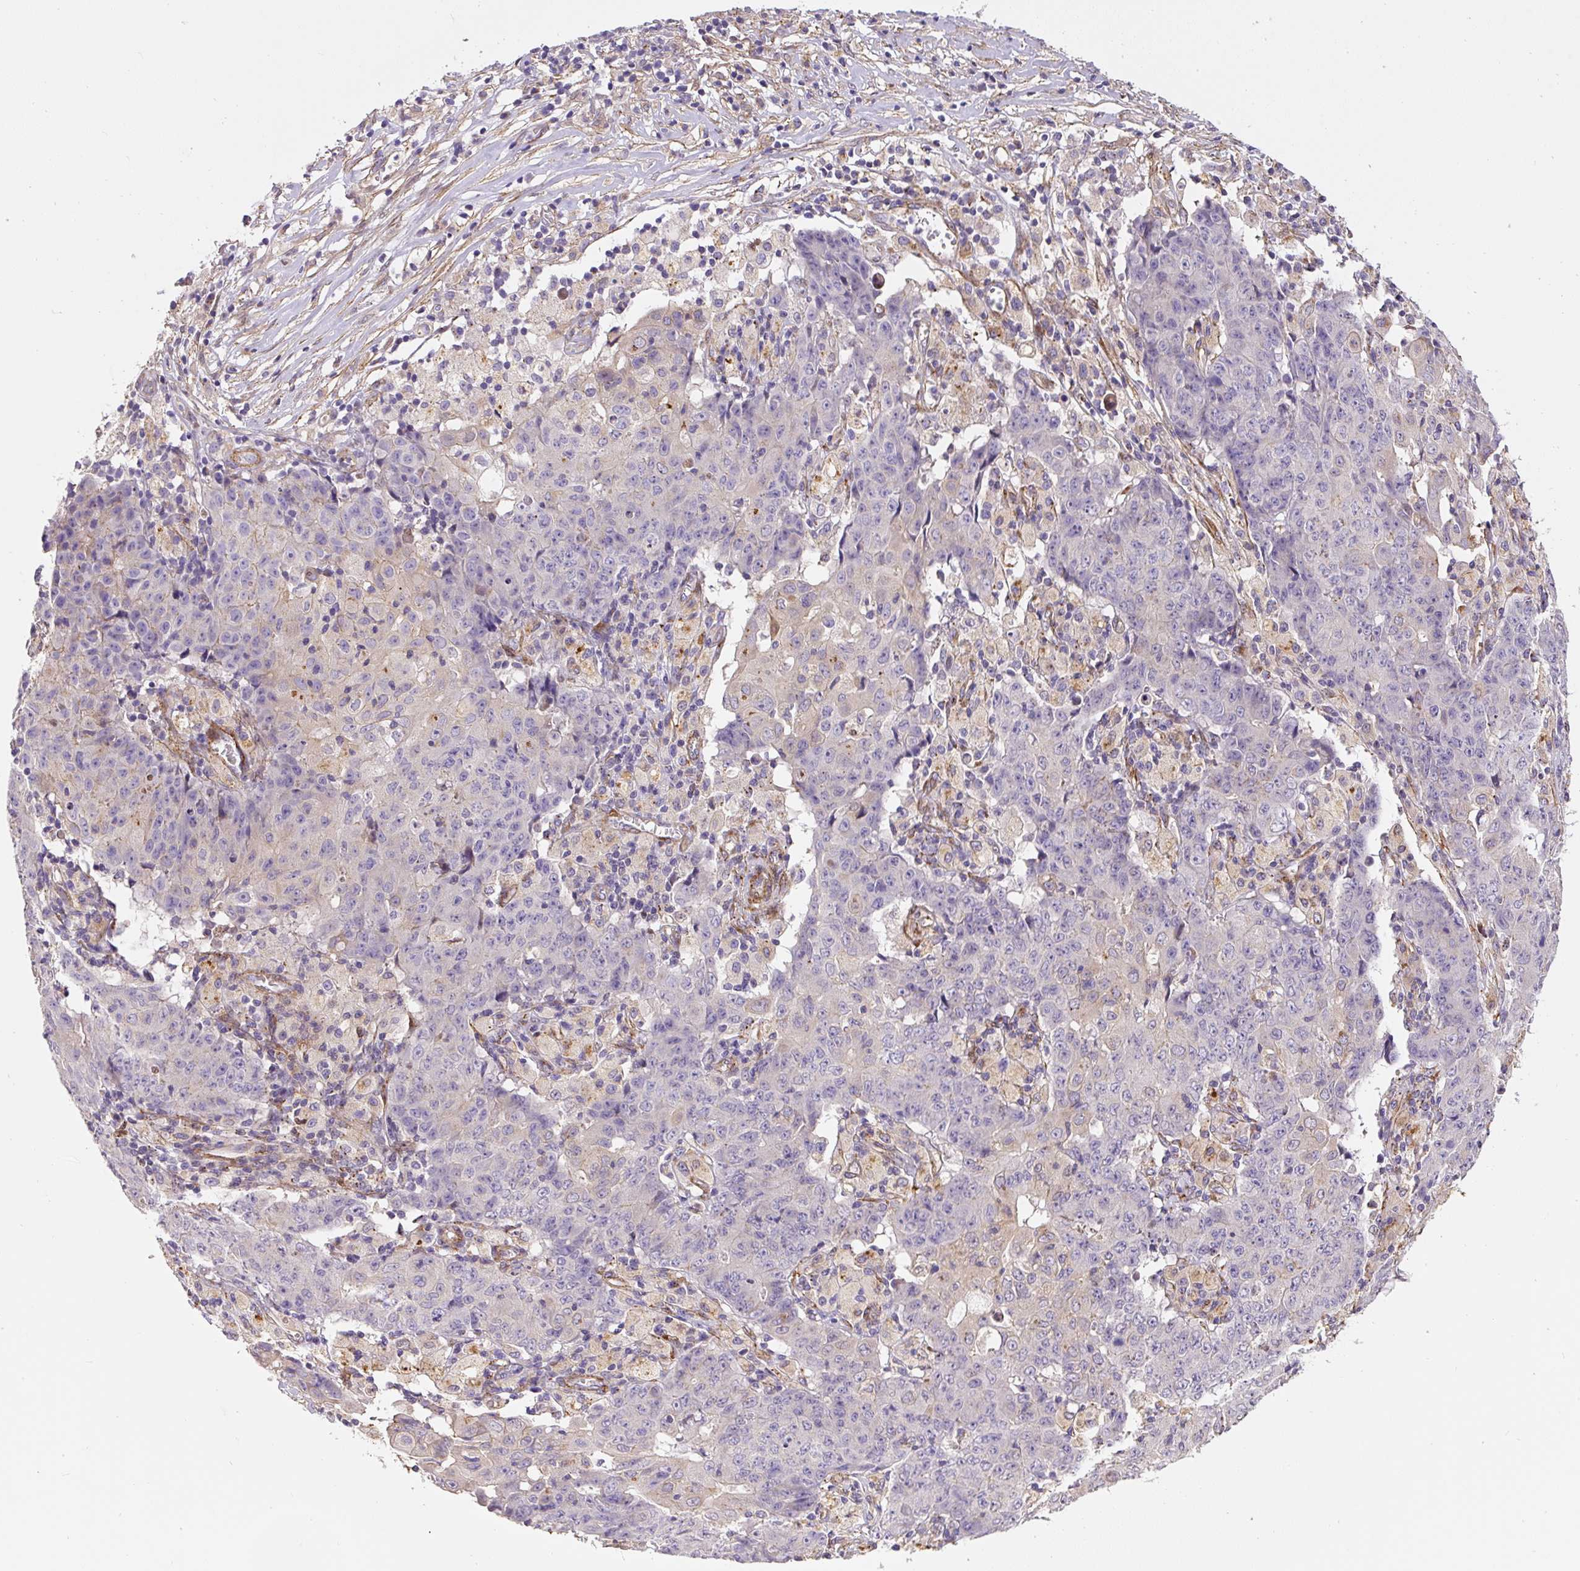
{"staining": {"intensity": "negative", "quantity": "none", "location": "none"}, "tissue": "ovarian cancer", "cell_type": "Tumor cells", "image_type": "cancer", "snomed": [{"axis": "morphology", "description": "Carcinoma, endometroid"}, {"axis": "topography", "description": "Ovary"}], "caption": "IHC histopathology image of neoplastic tissue: human ovarian cancer stained with DAB shows no significant protein expression in tumor cells.", "gene": "RNF170", "patient": {"sex": "female", "age": 42}}